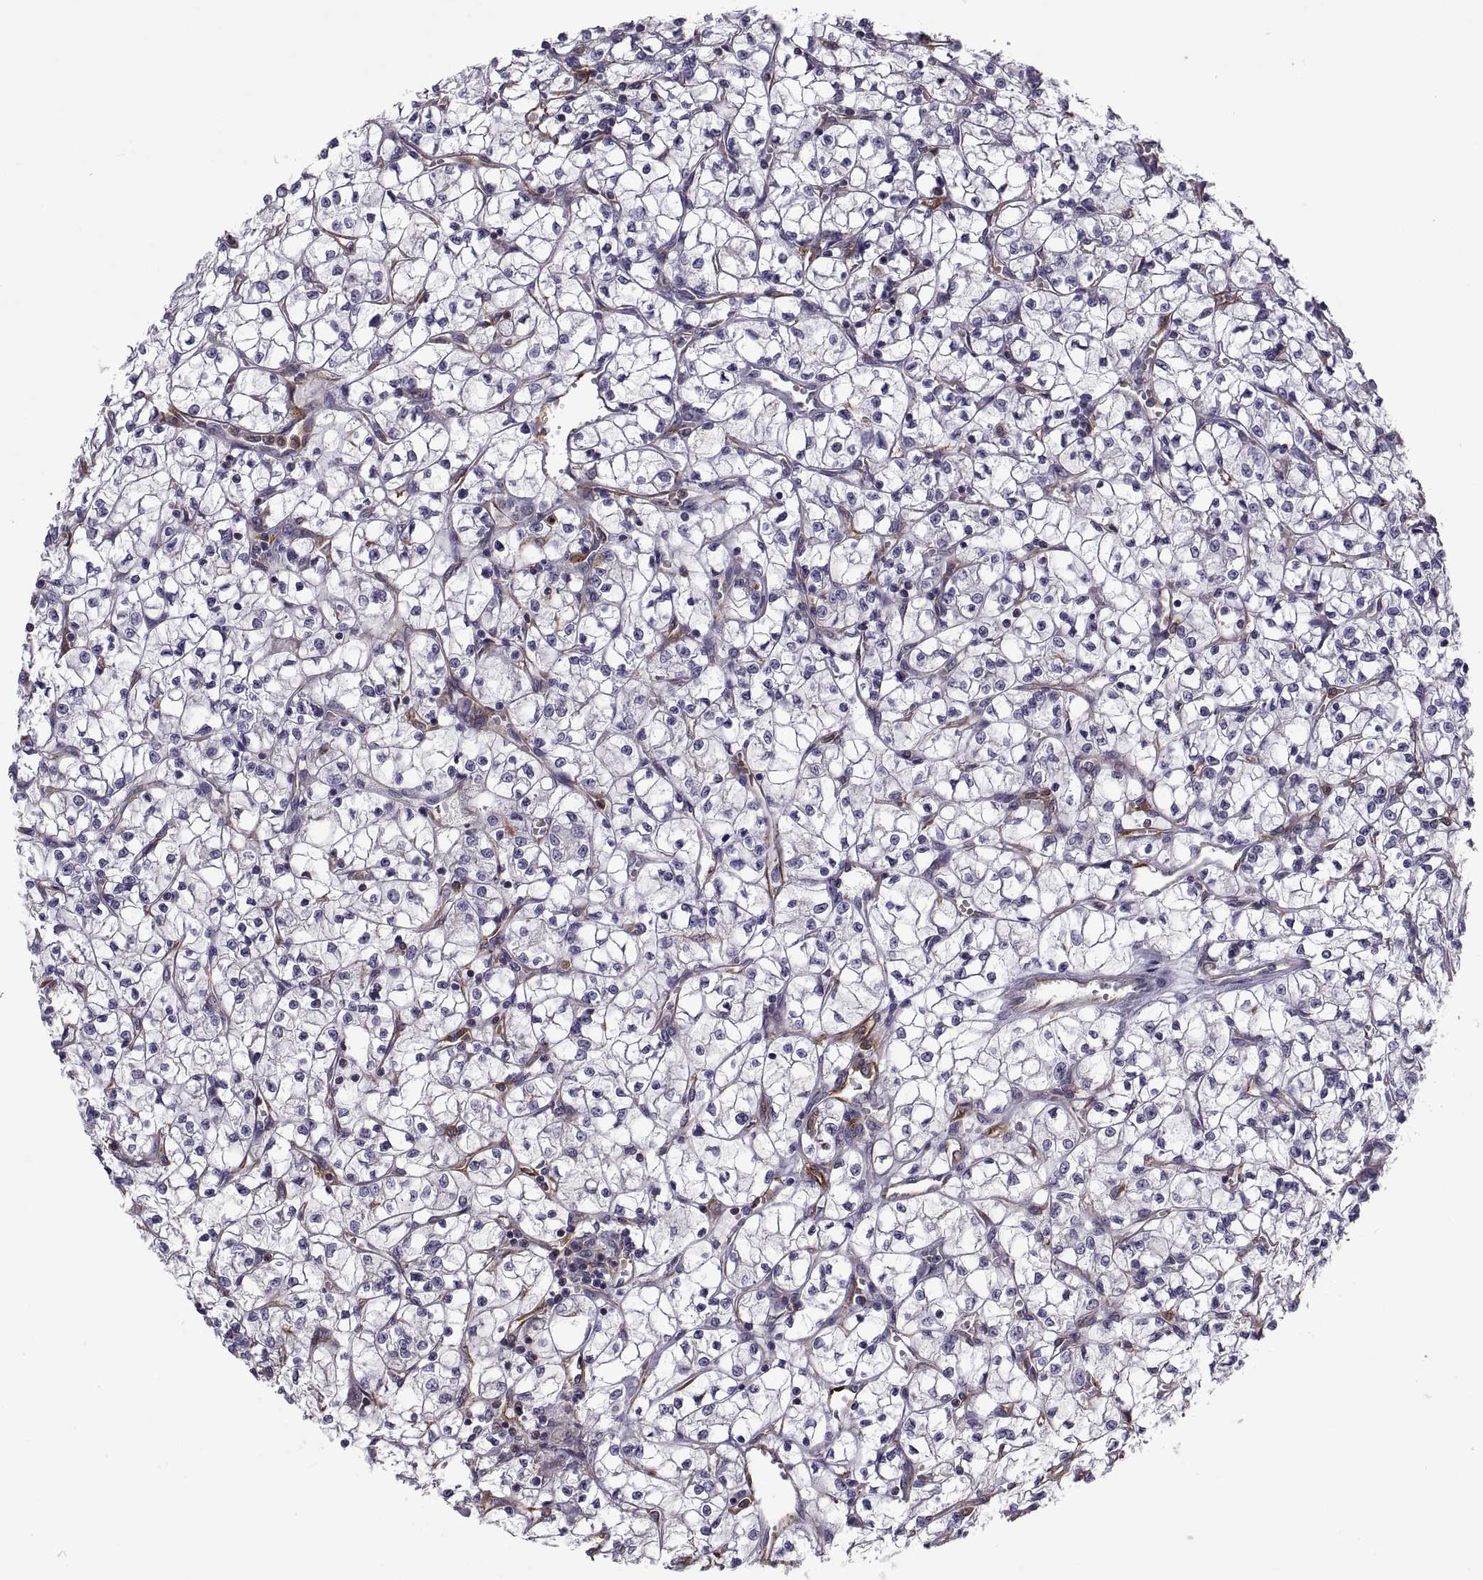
{"staining": {"intensity": "negative", "quantity": "none", "location": "none"}, "tissue": "renal cancer", "cell_type": "Tumor cells", "image_type": "cancer", "snomed": [{"axis": "morphology", "description": "Adenocarcinoma, NOS"}, {"axis": "topography", "description": "Kidney"}], "caption": "Tumor cells show no significant staining in adenocarcinoma (renal).", "gene": "MYH9", "patient": {"sex": "female", "age": 64}}